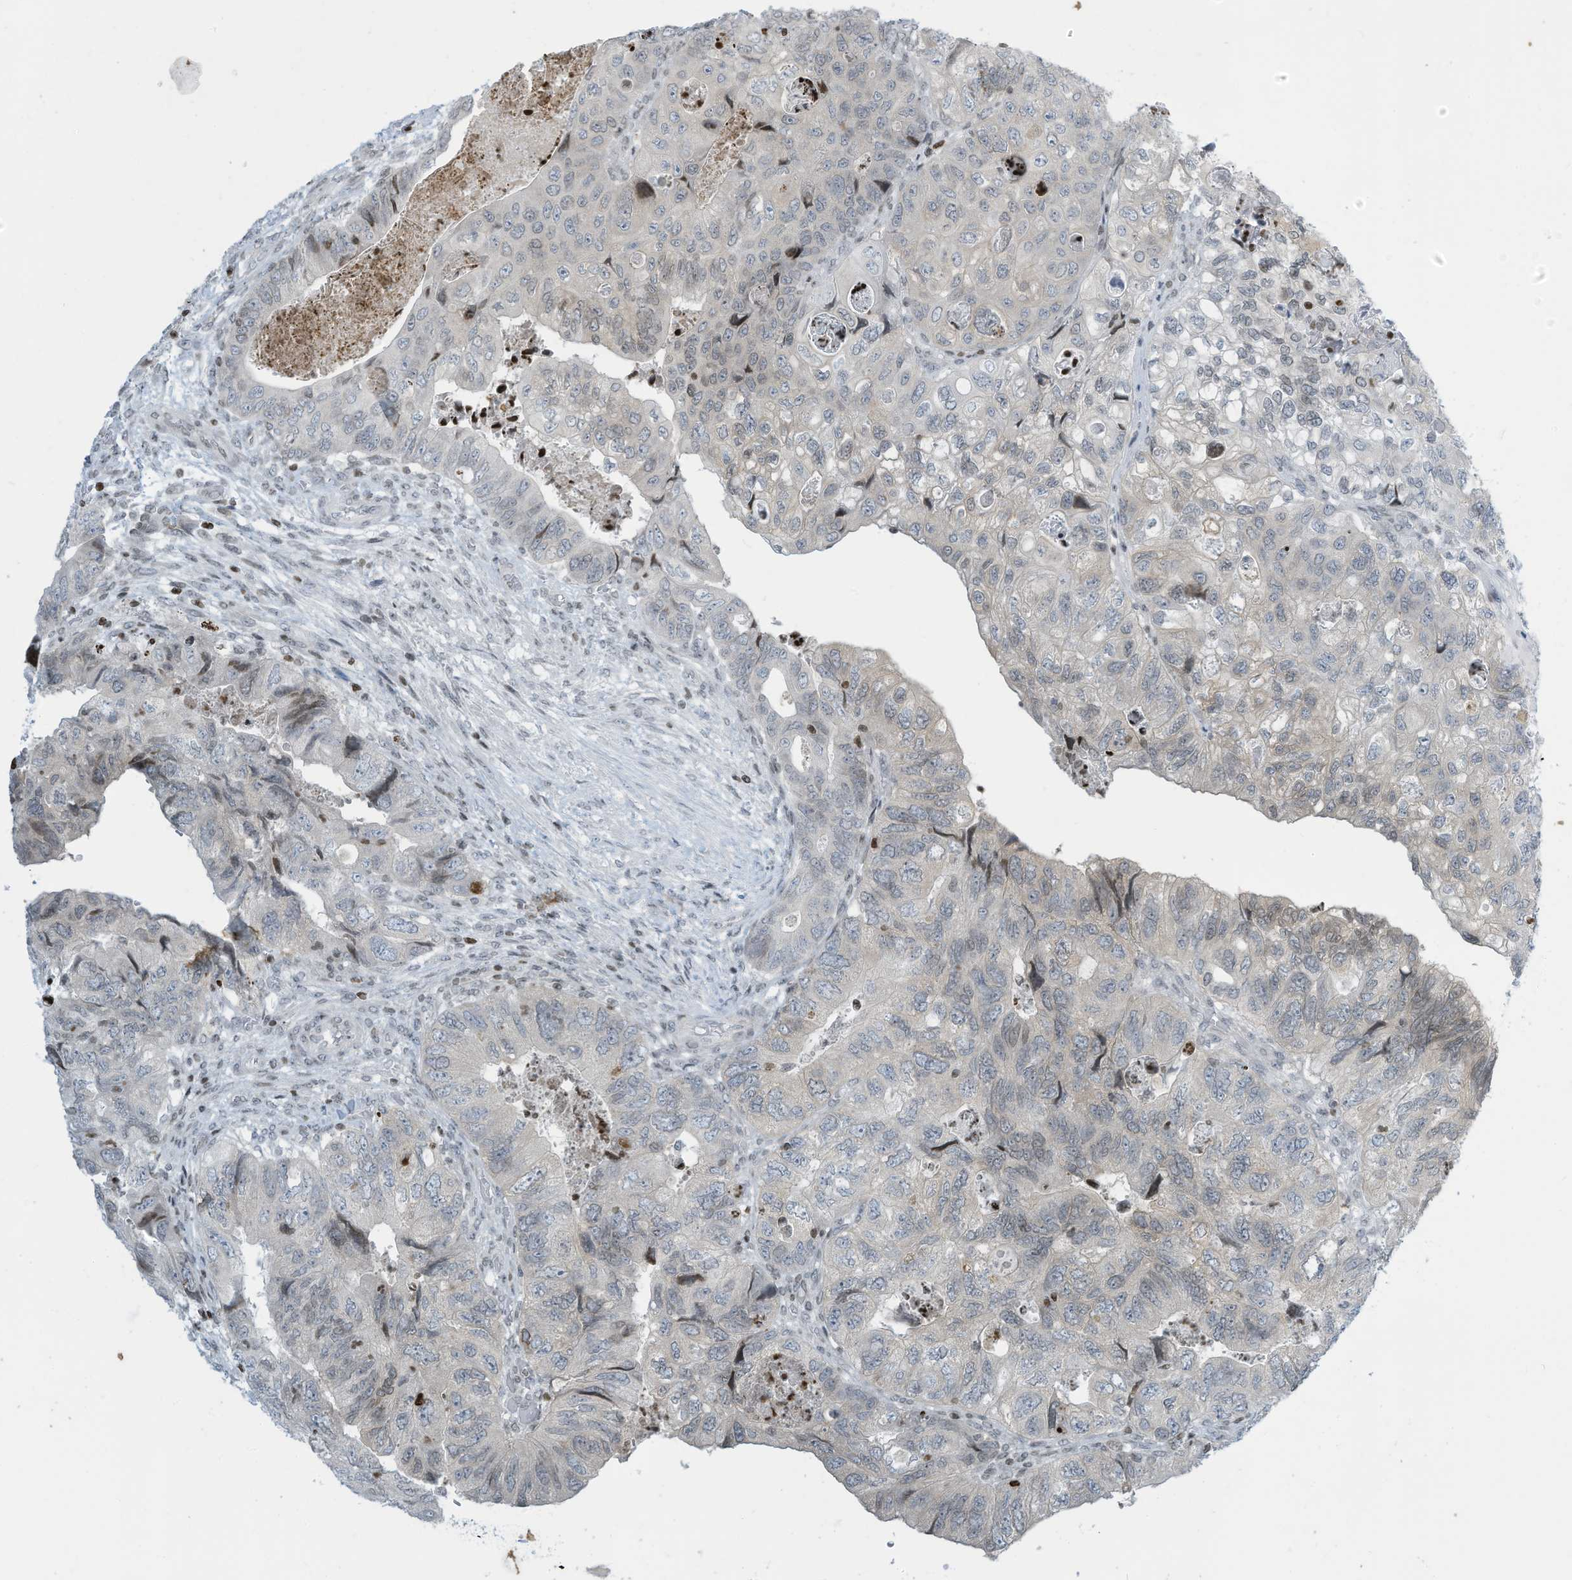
{"staining": {"intensity": "moderate", "quantity": "<25%", "location": "nuclear"}, "tissue": "colorectal cancer", "cell_type": "Tumor cells", "image_type": "cancer", "snomed": [{"axis": "morphology", "description": "Adenocarcinoma, NOS"}, {"axis": "topography", "description": "Rectum"}], "caption": "Colorectal cancer stained with immunohistochemistry exhibits moderate nuclear positivity in approximately <25% of tumor cells.", "gene": "ADI1", "patient": {"sex": "male", "age": 63}}